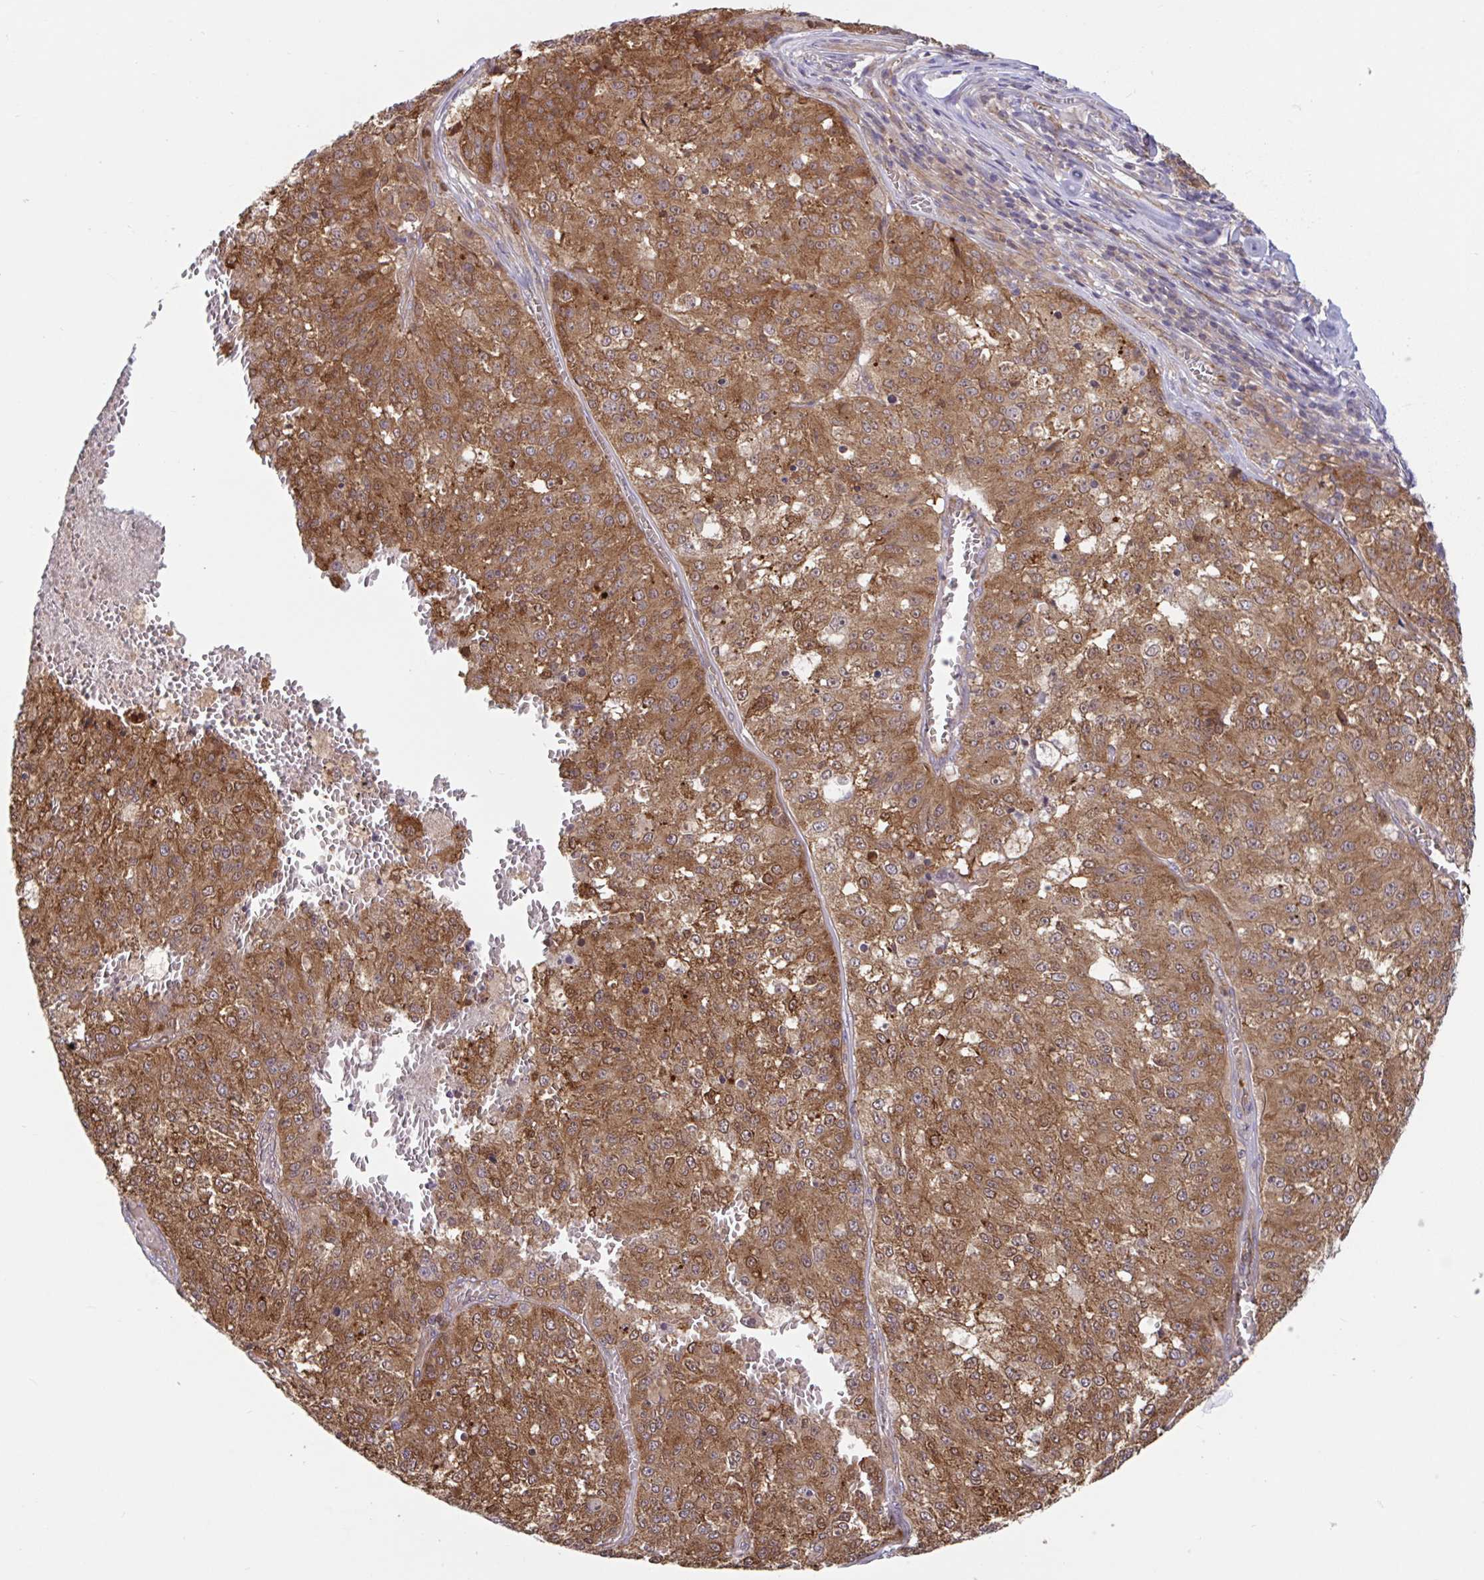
{"staining": {"intensity": "strong", "quantity": ">75%", "location": "cytoplasmic/membranous"}, "tissue": "melanoma", "cell_type": "Tumor cells", "image_type": "cancer", "snomed": [{"axis": "morphology", "description": "Malignant melanoma, Metastatic site"}, {"axis": "topography", "description": "Lymph node"}], "caption": "Malignant melanoma (metastatic site) stained with DAB (3,3'-diaminobenzidine) immunohistochemistry exhibits high levels of strong cytoplasmic/membranous expression in about >75% of tumor cells.", "gene": "LMNTD2", "patient": {"sex": "female", "age": 64}}